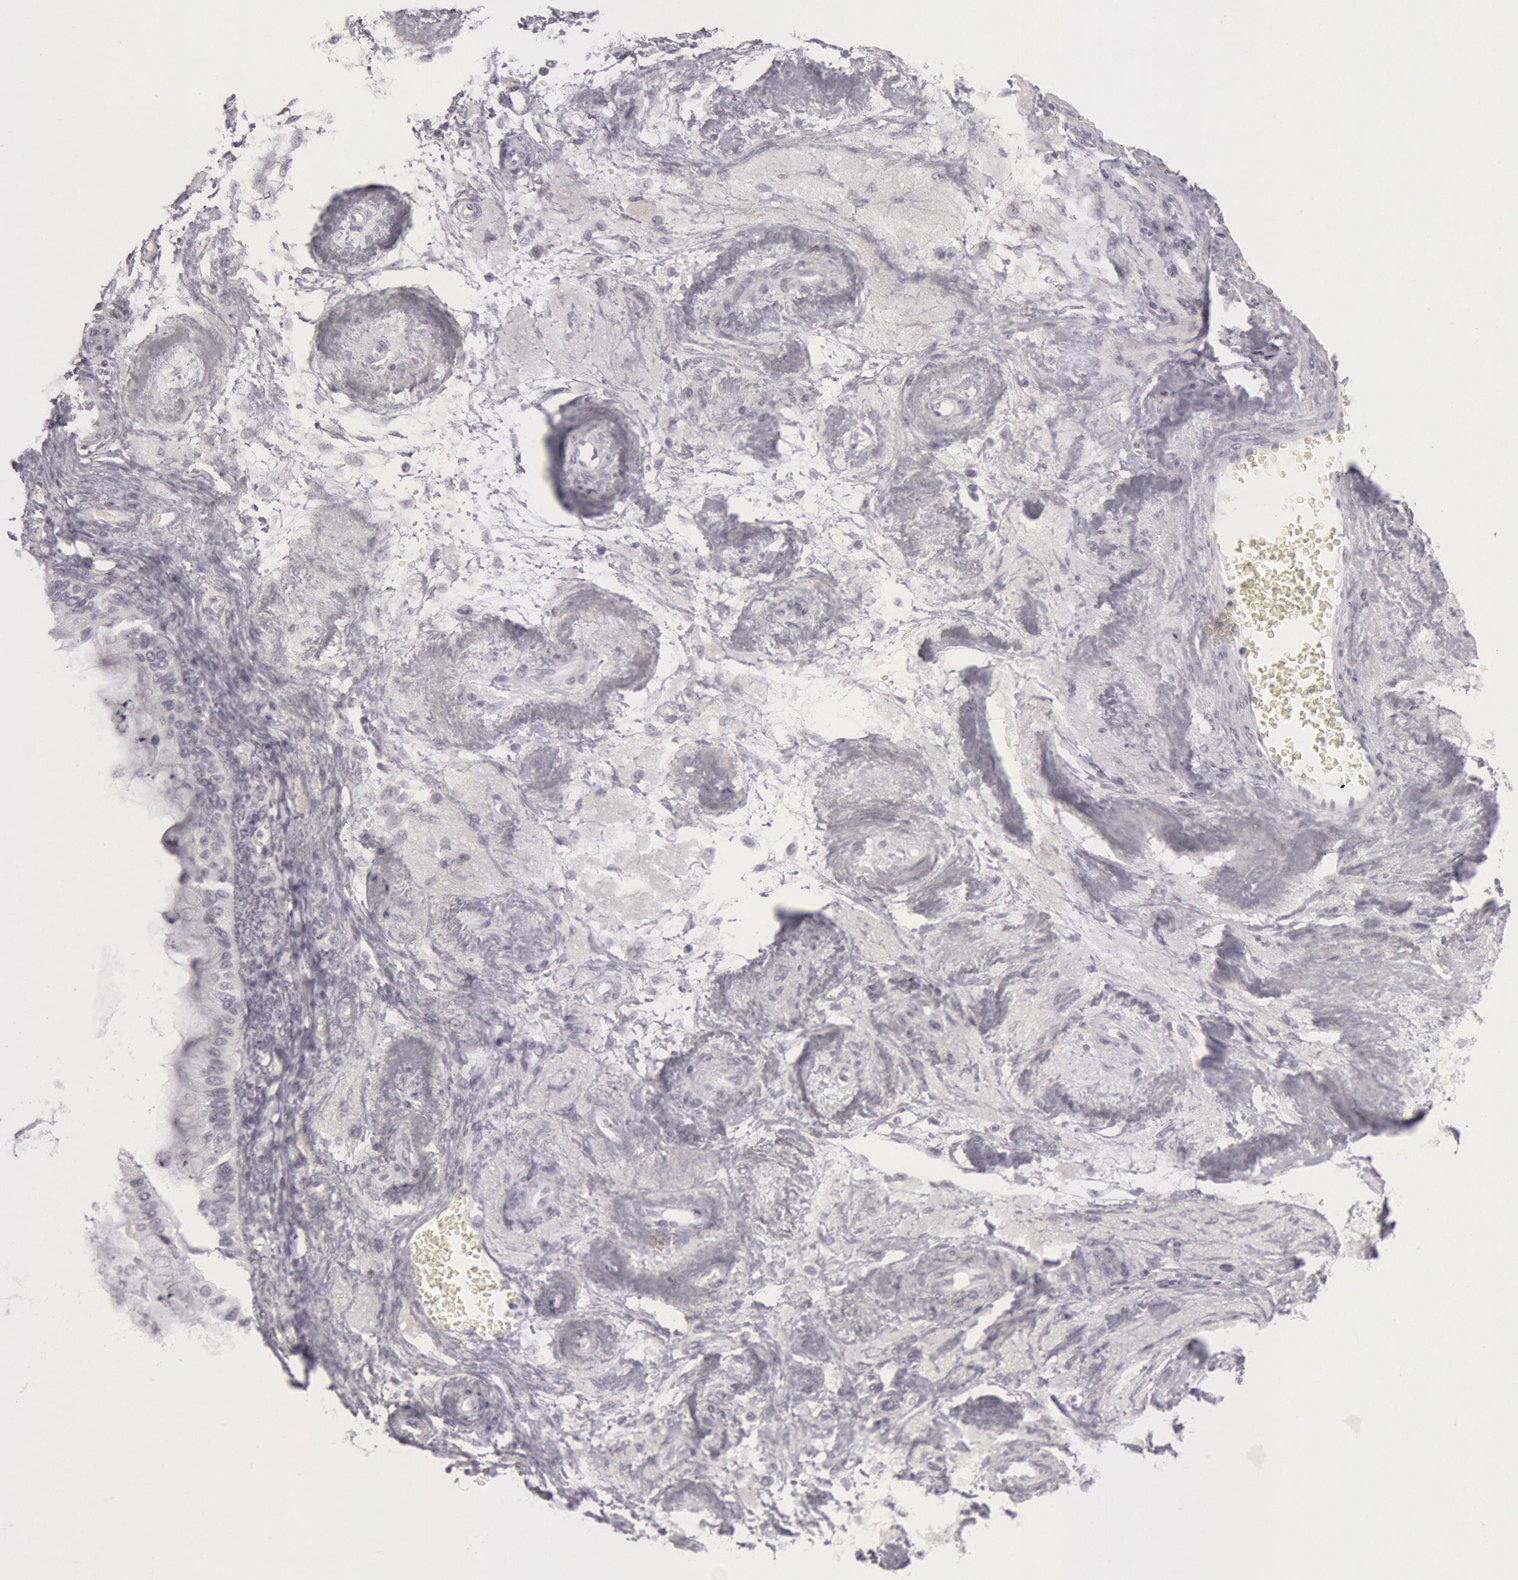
{"staining": {"intensity": "negative", "quantity": "none", "location": "none"}, "tissue": "ovarian cancer", "cell_type": "Tumor cells", "image_type": "cancer", "snomed": [{"axis": "morphology", "description": "Cystadenocarcinoma, mucinous, NOS"}, {"axis": "topography", "description": "Ovary"}], "caption": "Tumor cells show no significant protein positivity in ovarian mucinous cystadenocarcinoma. (IHC, brightfield microscopy, high magnification).", "gene": "KRT16", "patient": {"sex": "female", "age": 57}}